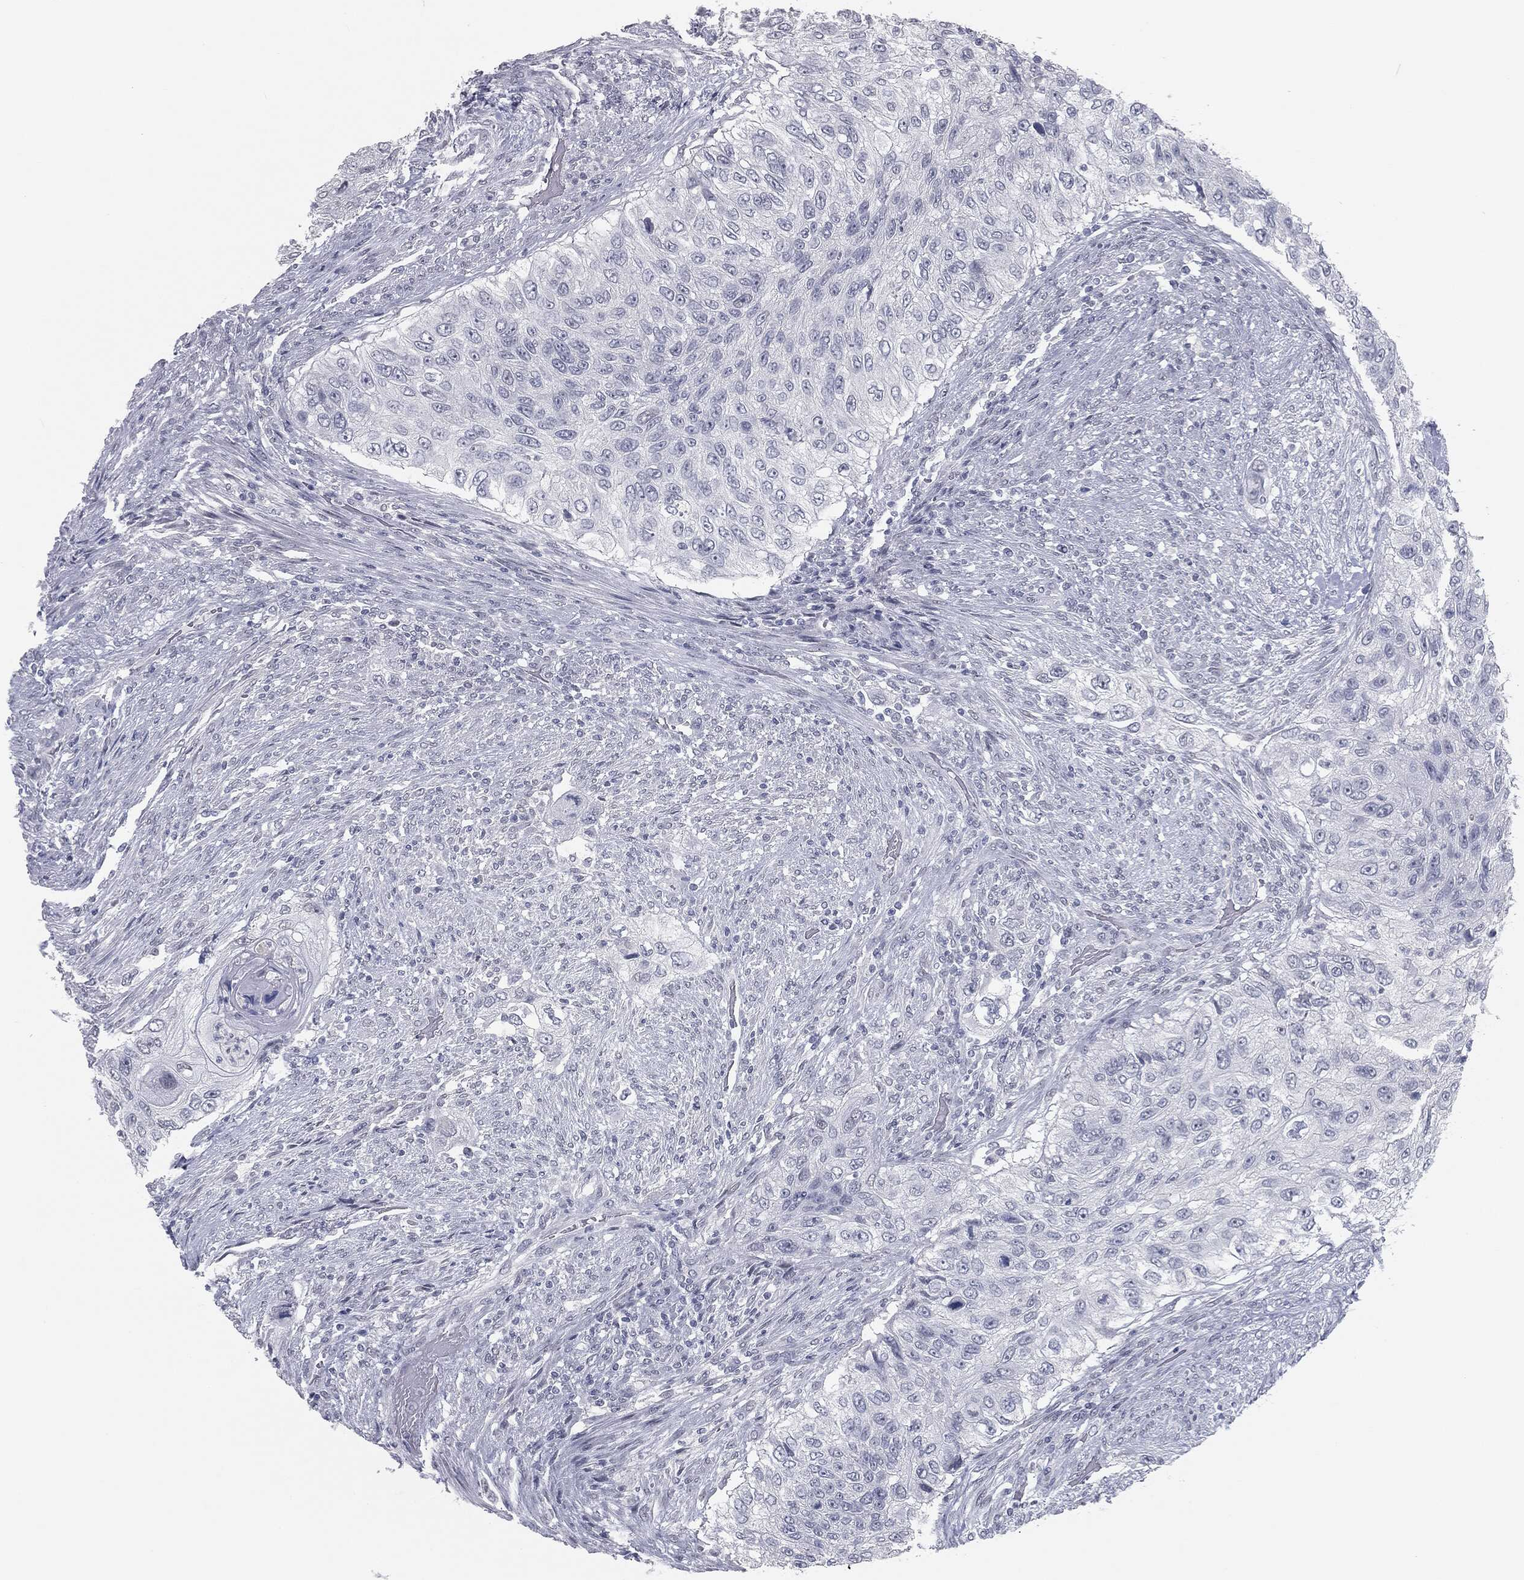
{"staining": {"intensity": "negative", "quantity": "none", "location": "none"}, "tissue": "urothelial cancer", "cell_type": "Tumor cells", "image_type": "cancer", "snomed": [{"axis": "morphology", "description": "Urothelial carcinoma, High grade"}, {"axis": "topography", "description": "Urinary bladder"}], "caption": "Immunohistochemistry histopathology image of neoplastic tissue: urothelial cancer stained with DAB displays no significant protein expression in tumor cells.", "gene": "PRAME", "patient": {"sex": "female", "age": 60}}